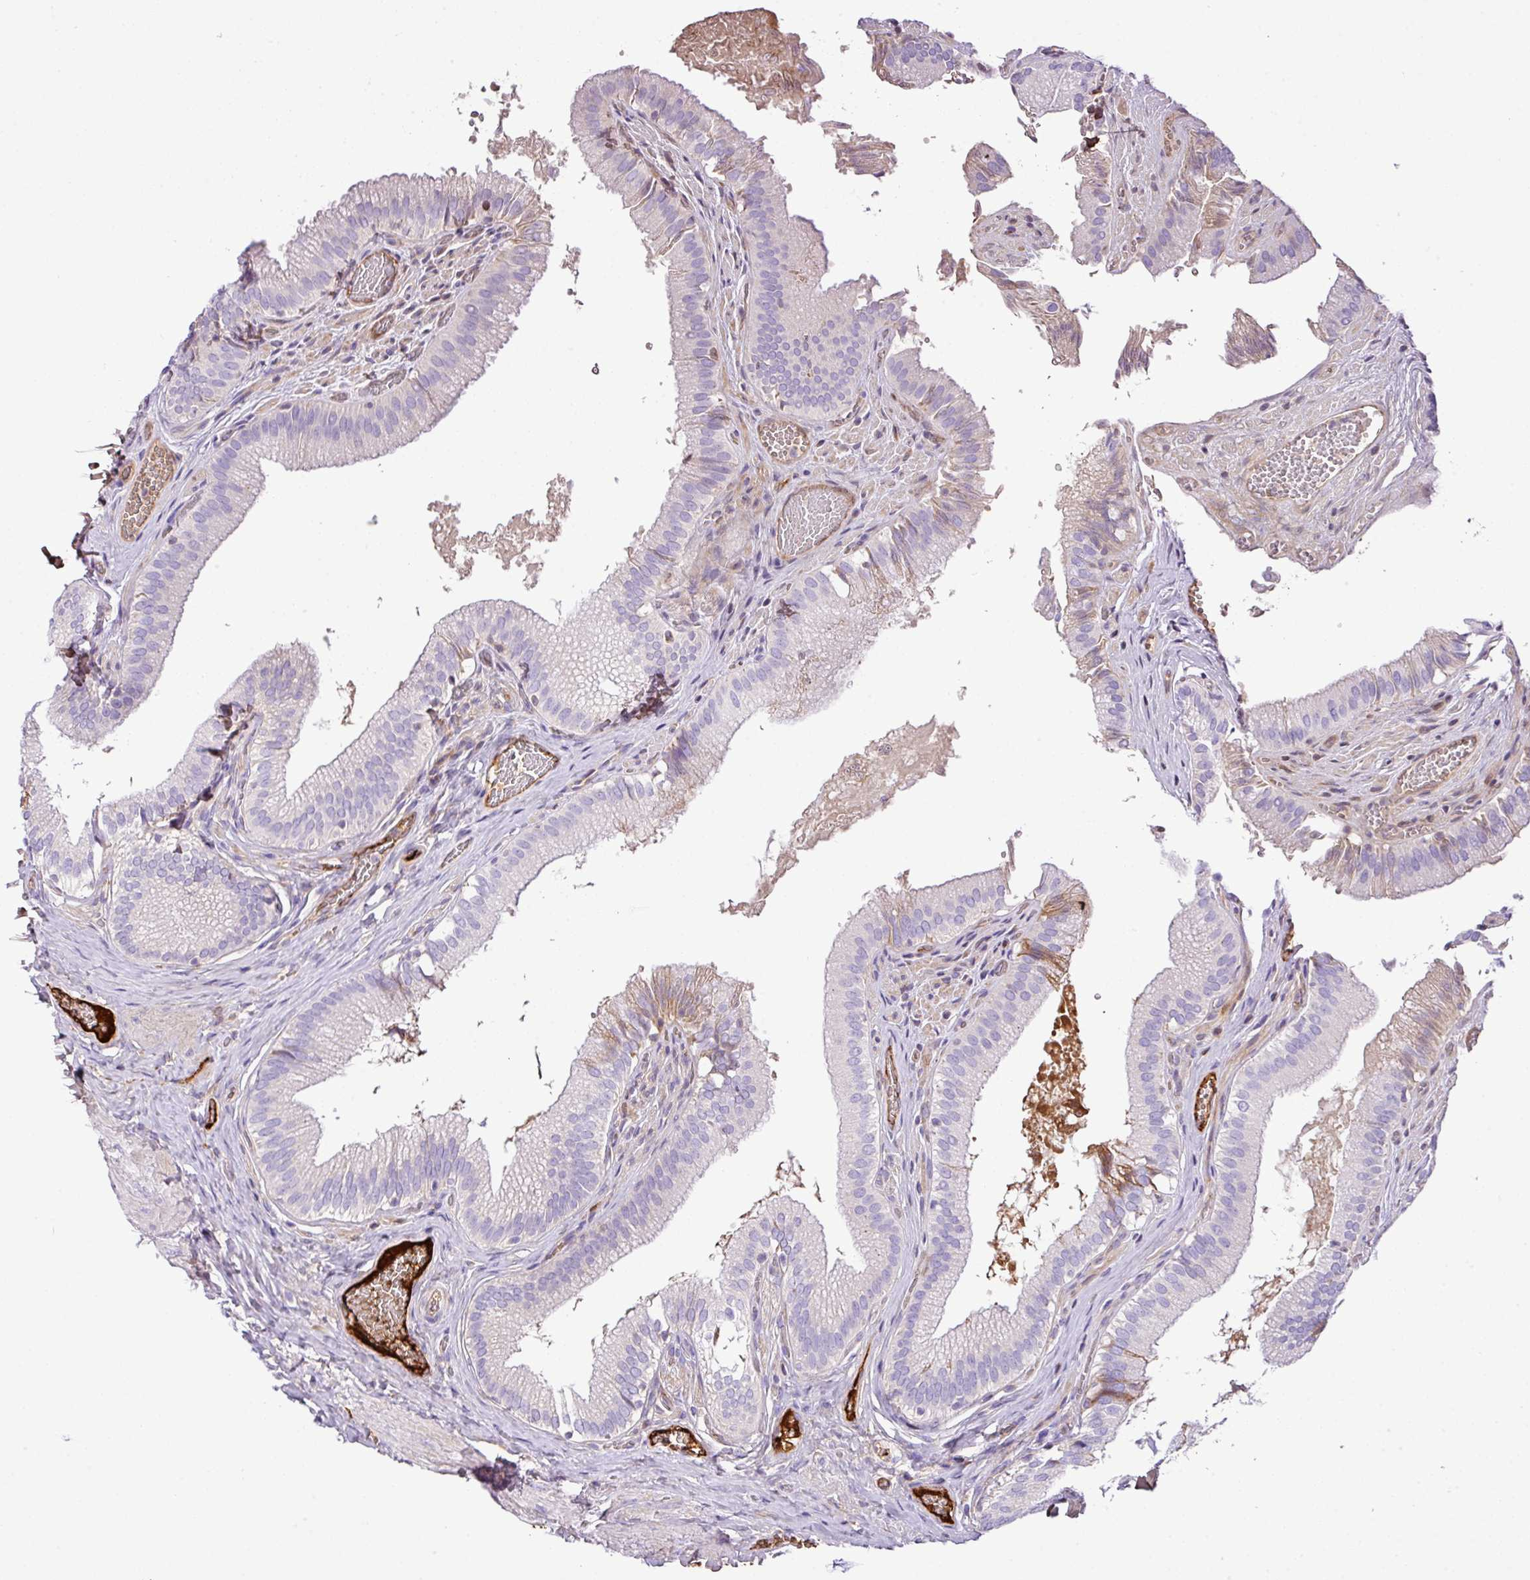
{"staining": {"intensity": "weak", "quantity": "<25%", "location": "cytoplasmic/membranous"}, "tissue": "gallbladder", "cell_type": "Glandular cells", "image_type": "normal", "snomed": [{"axis": "morphology", "description": "Normal tissue, NOS"}, {"axis": "topography", "description": "Gallbladder"}, {"axis": "topography", "description": "Peripheral nerve tissue"}], "caption": "The histopathology image shows no significant expression in glandular cells of gallbladder.", "gene": "CTXN2", "patient": {"sex": "male", "age": 17}}